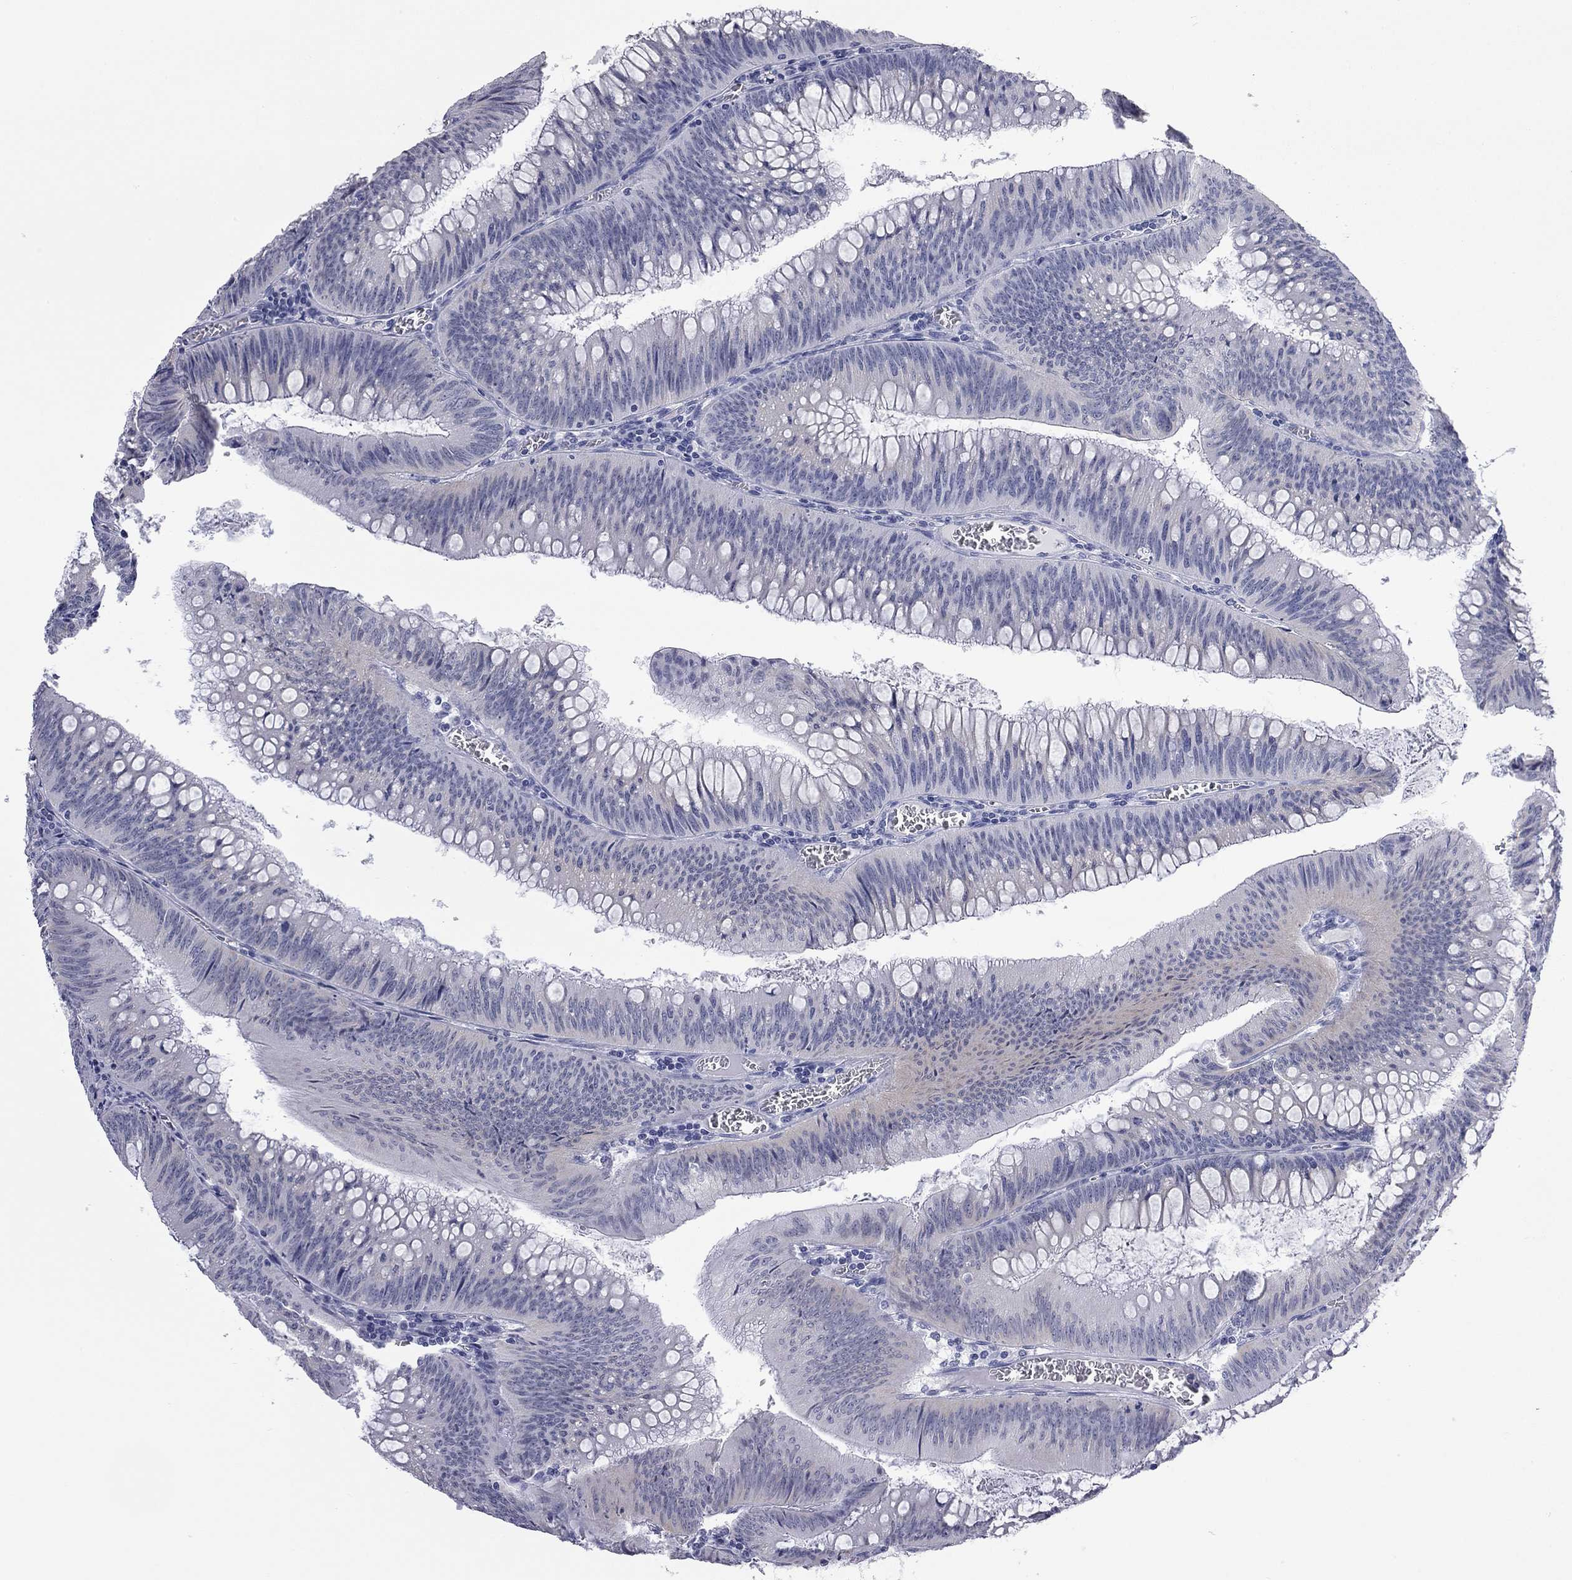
{"staining": {"intensity": "negative", "quantity": "none", "location": "none"}, "tissue": "colorectal cancer", "cell_type": "Tumor cells", "image_type": "cancer", "snomed": [{"axis": "morphology", "description": "Adenocarcinoma, NOS"}, {"axis": "topography", "description": "Rectum"}], "caption": "Tumor cells are negative for brown protein staining in adenocarcinoma (colorectal).", "gene": "AK8", "patient": {"sex": "female", "age": 72}}